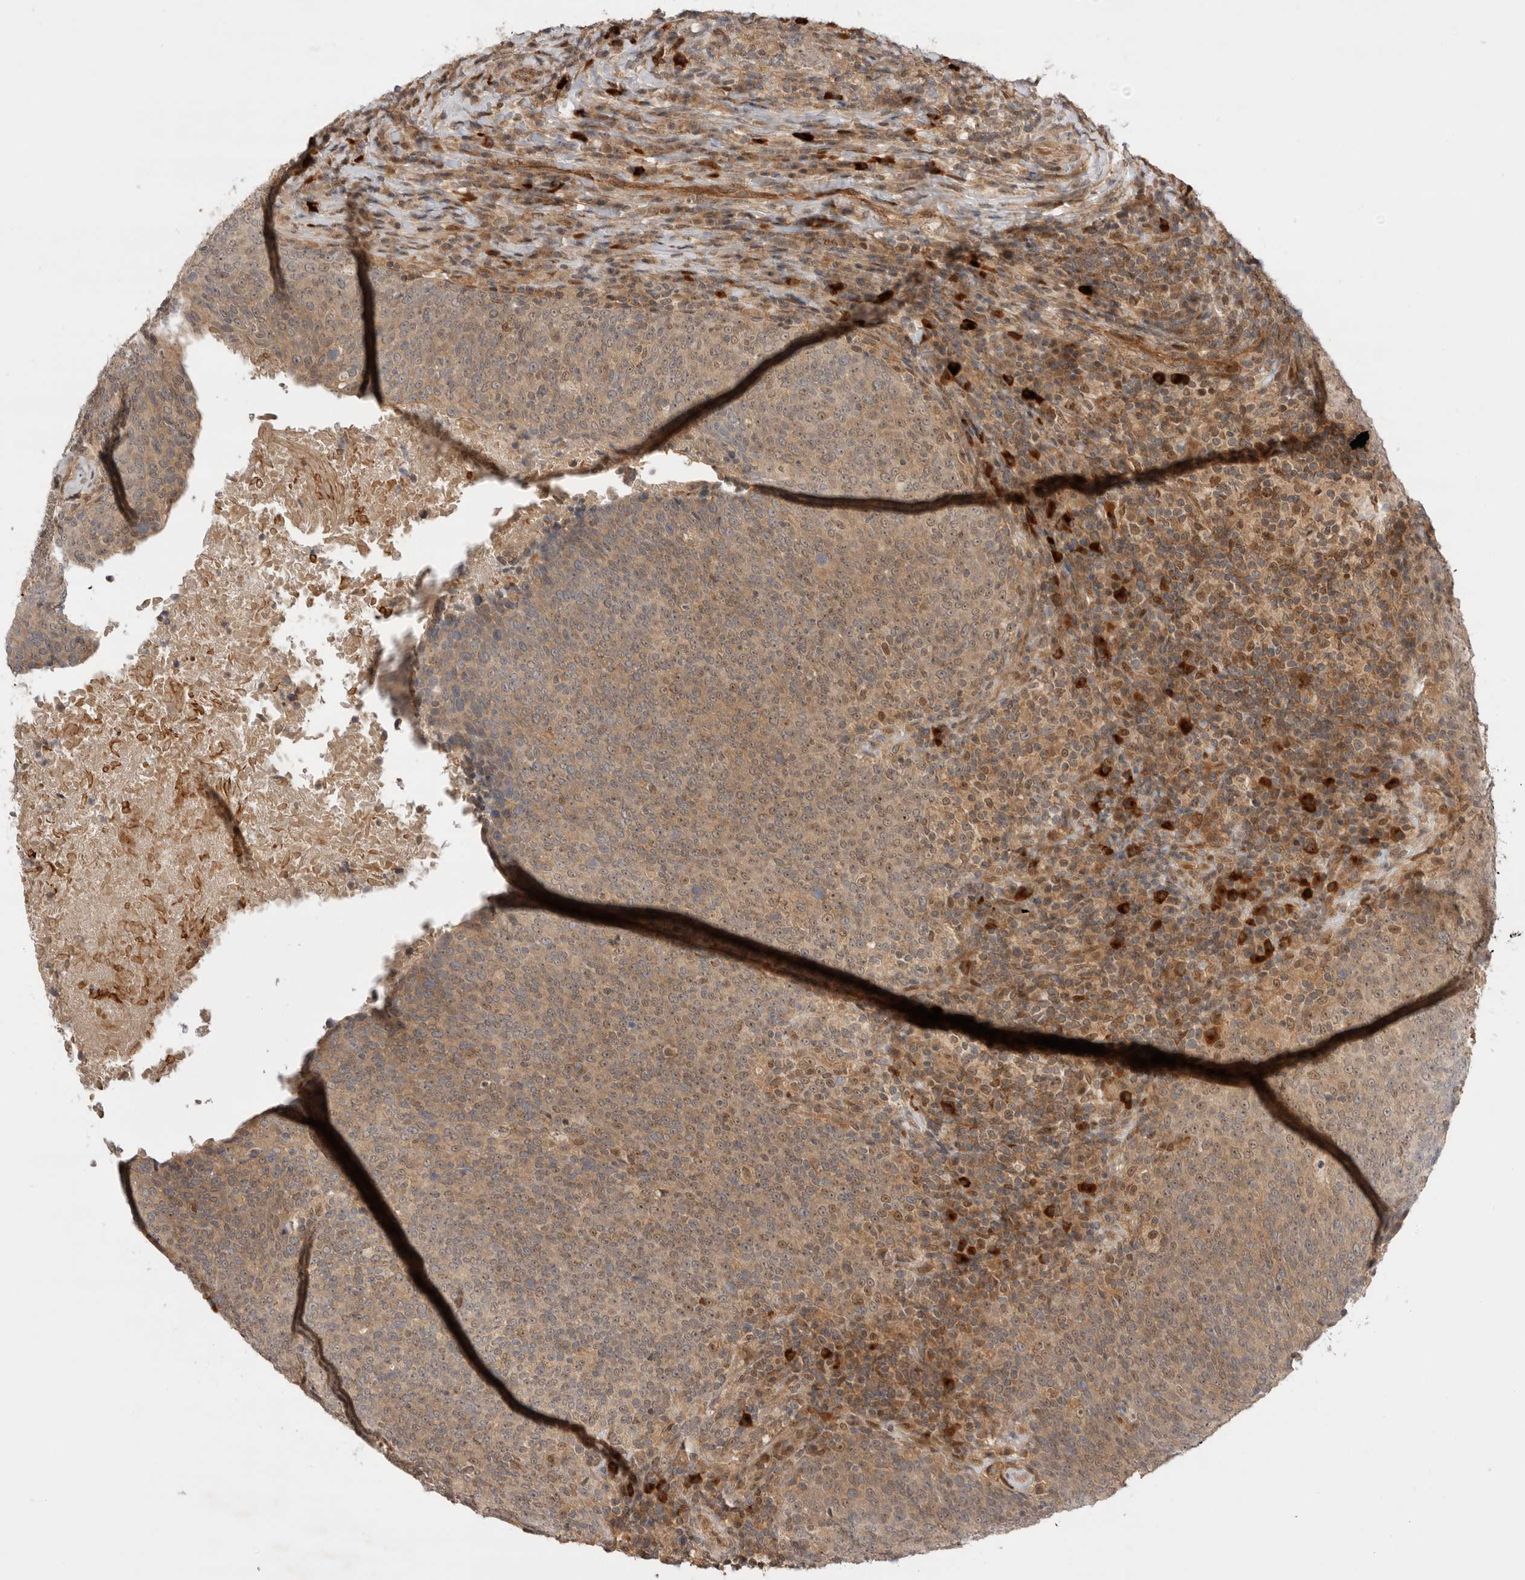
{"staining": {"intensity": "weak", "quantity": ">75%", "location": "cytoplasmic/membranous,nuclear"}, "tissue": "head and neck cancer", "cell_type": "Tumor cells", "image_type": "cancer", "snomed": [{"axis": "morphology", "description": "Squamous cell carcinoma, NOS"}, {"axis": "morphology", "description": "Squamous cell carcinoma, metastatic, NOS"}, {"axis": "topography", "description": "Lymph node"}, {"axis": "topography", "description": "Head-Neck"}], "caption": "DAB immunohistochemical staining of head and neck cancer (squamous cell carcinoma) reveals weak cytoplasmic/membranous and nuclear protein staining in about >75% of tumor cells.", "gene": "DCAF8", "patient": {"sex": "male", "age": 62}}